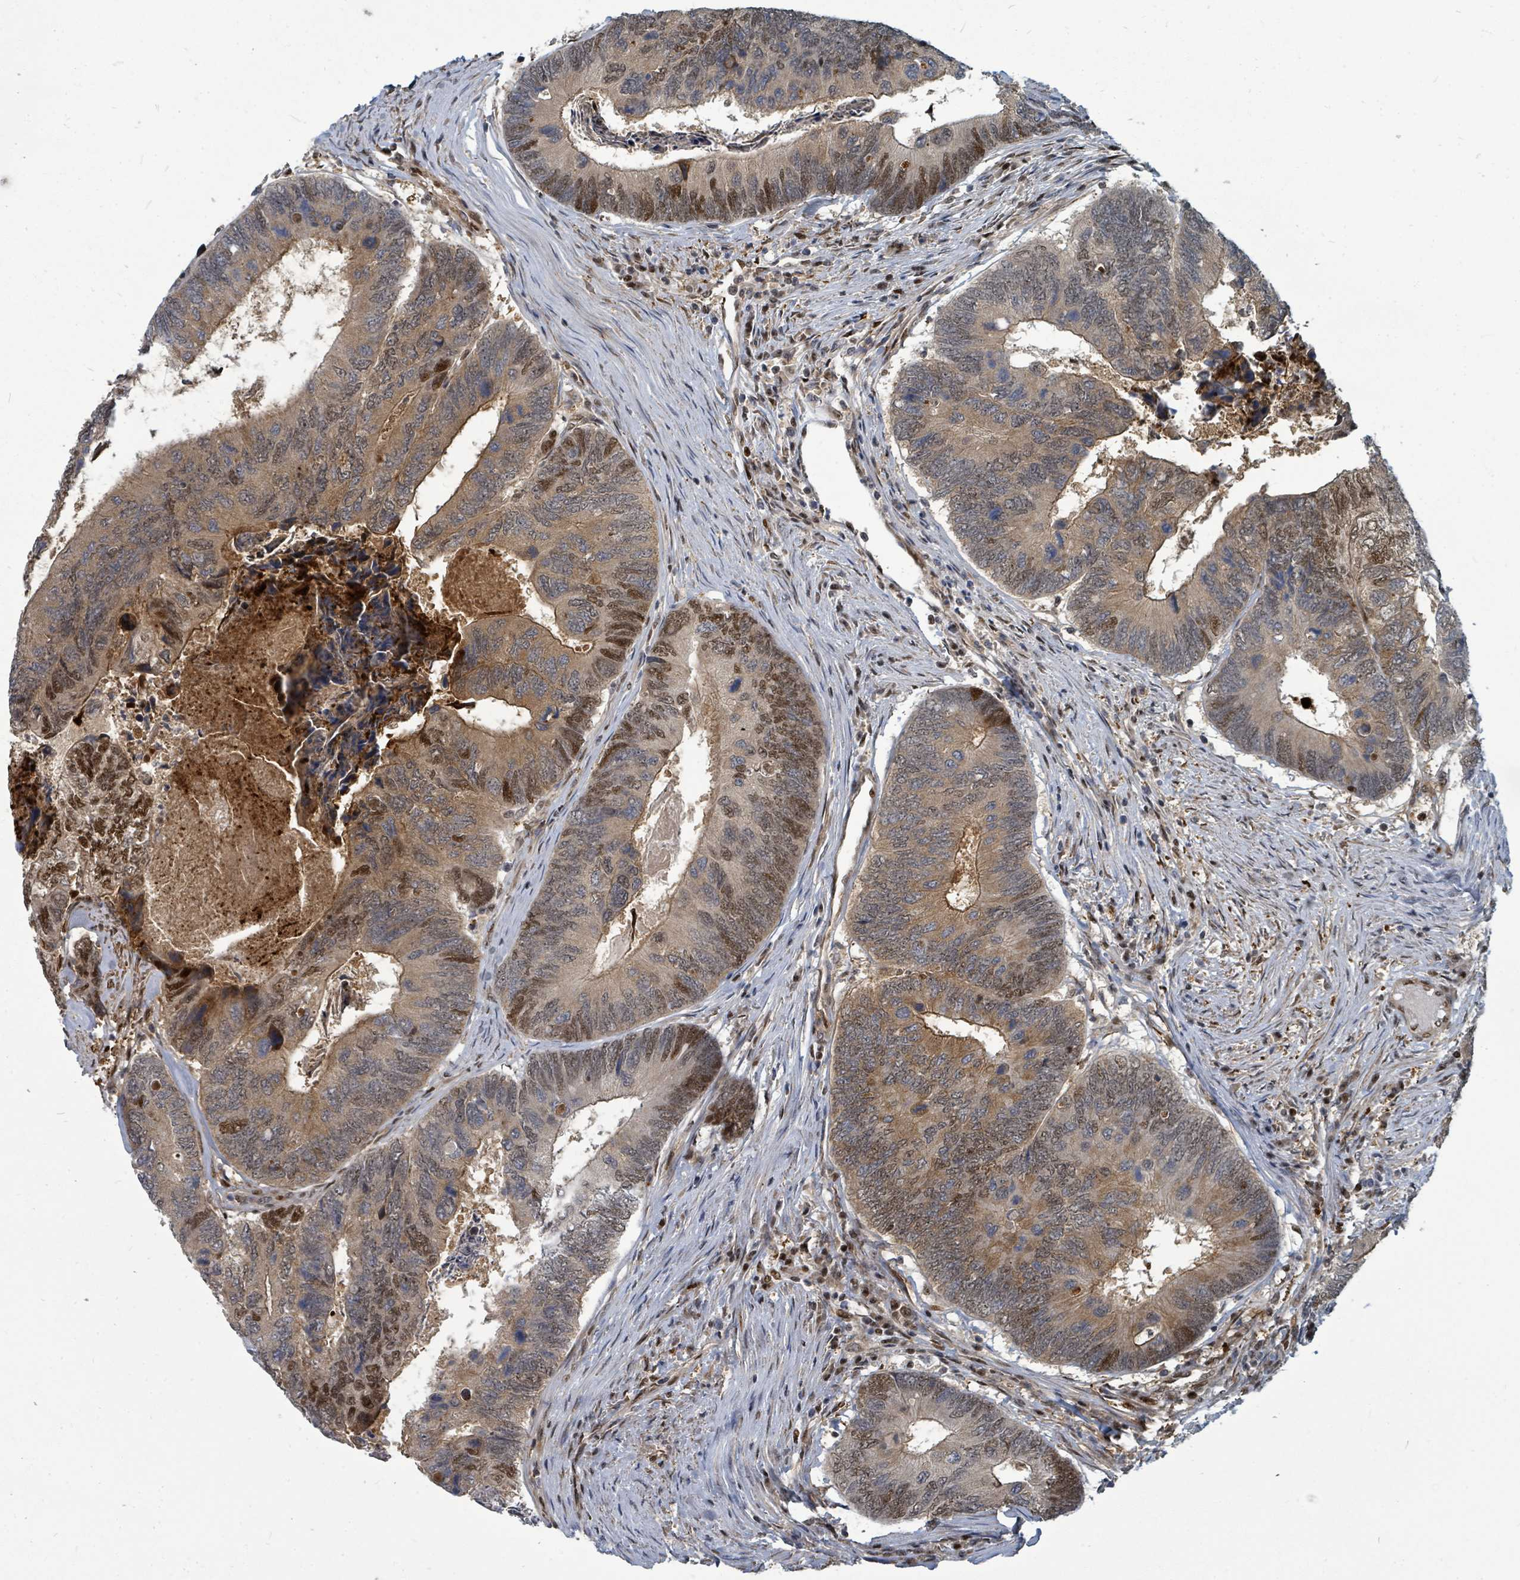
{"staining": {"intensity": "moderate", "quantity": "25%-75%", "location": "cytoplasmic/membranous,nuclear"}, "tissue": "colorectal cancer", "cell_type": "Tumor cells", "image_type": "cancer", "snomed": [{"axis": "morphology", "description": "Adenocarcinoma, NOS"}, {"axis": "topography", "description": "Colon"}], "caption": "Immunohistochemistry (DAB) staining of human colorectal cancer (adenocarcinoma) shows moderate cytoplasmic/membranous and nuclear protein staining in approximately 25%-75% of tumor cells.", "gene": "TRDMT1", "patient": {"sex": "female", "age": 67}}